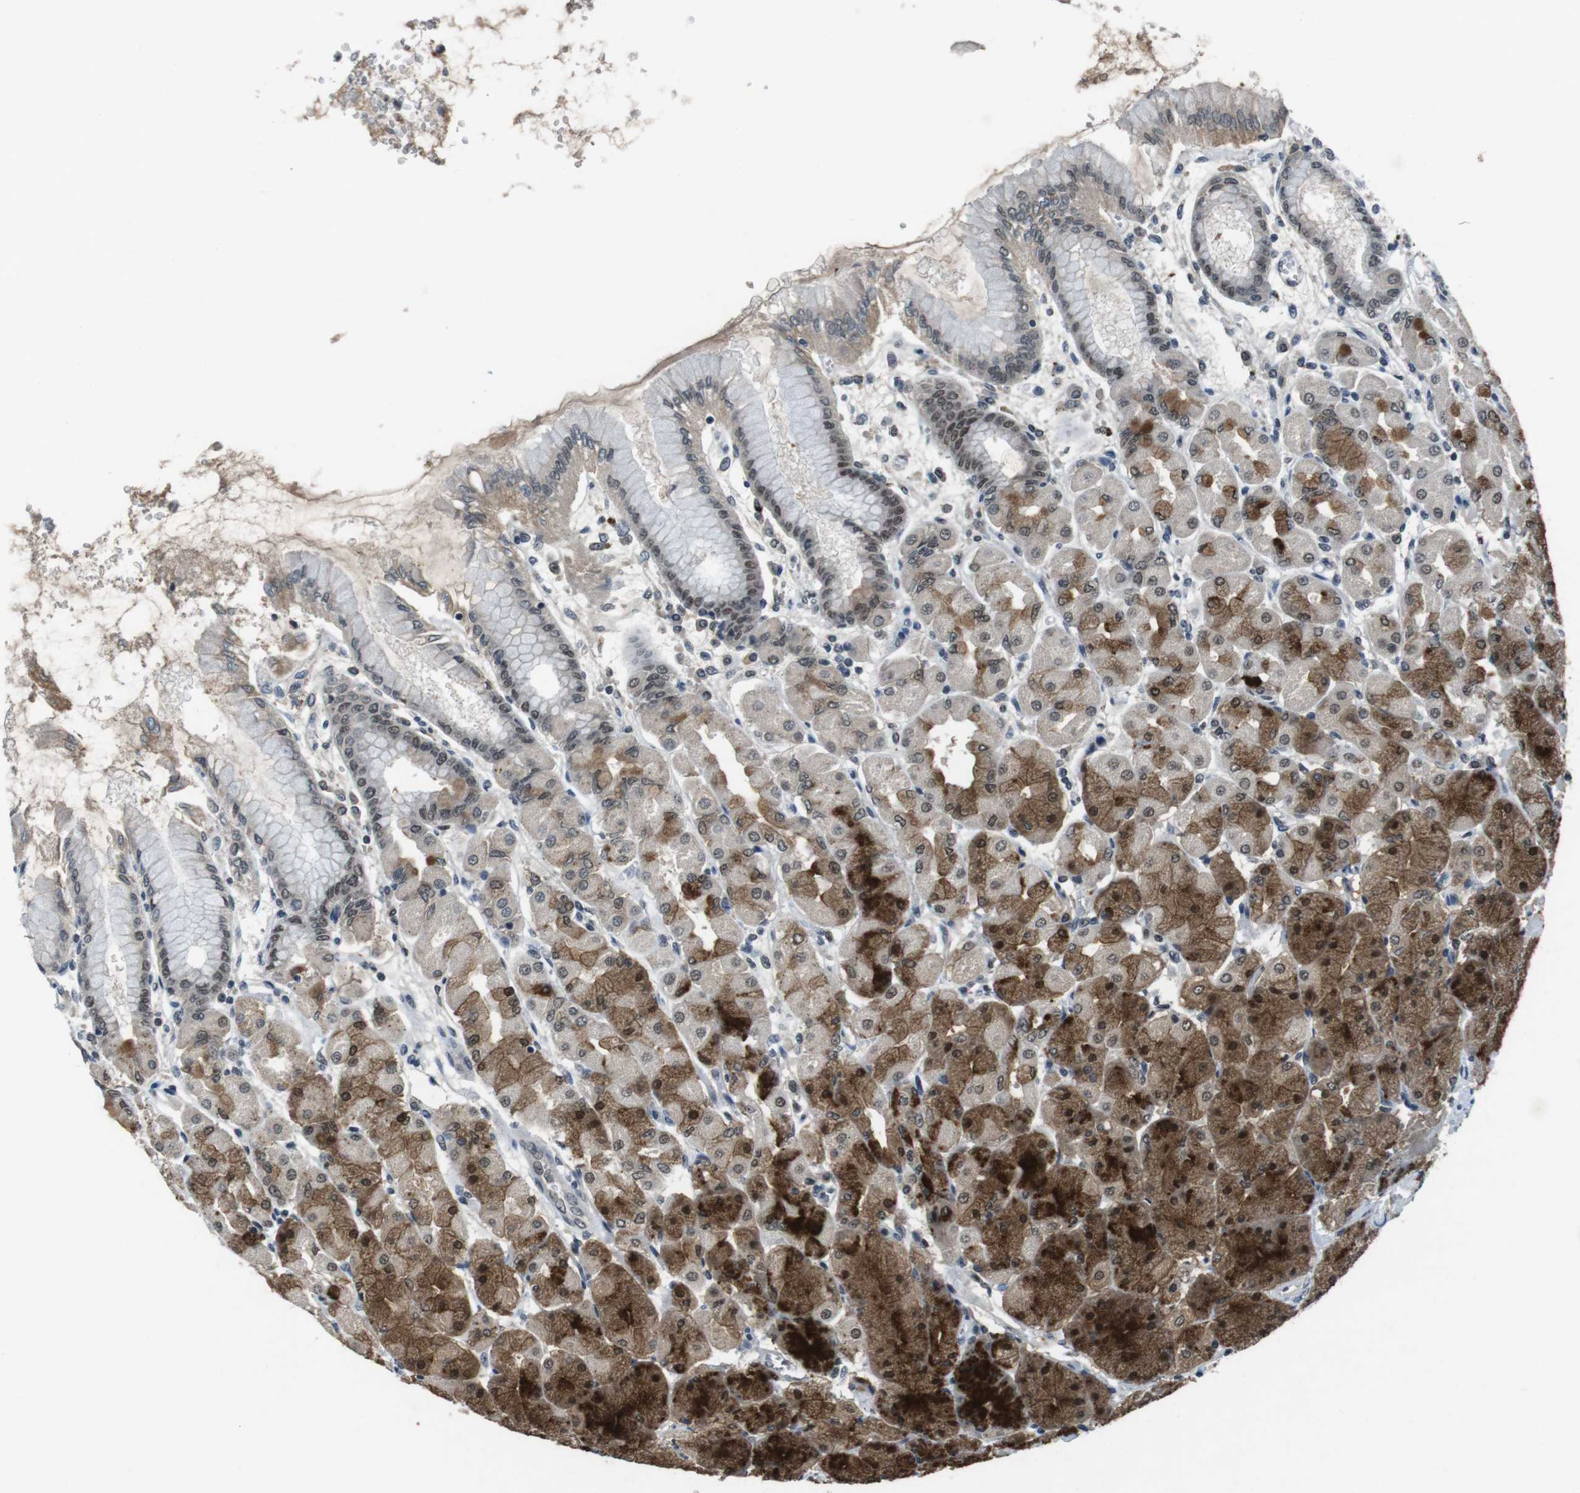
{"staining": {"intensity": "strong", "quantity": ">75%", "location": "cytoplasmic/membranous,nuclear"}, "tissue": "stomach", "cell_type": "Glandular cells", "image_type": "normal", "snomed": [{"axis": "morphology", "description": "Normal tissue, NOS"}, {"axis": "topography", "description": "Stomach, upper"}], "caption": "Immunohistochemical staining of benign human stomach shows >75% levels of strong cytoplasmic/membranous,nuclear protein positivity in about >75% of glandular cells. Immunohistochemistry (ihc) stains the protein in brown and the nuclei are stained blue.", "gene": "USP7", "patient": {"sex": "female", "age": 56}}